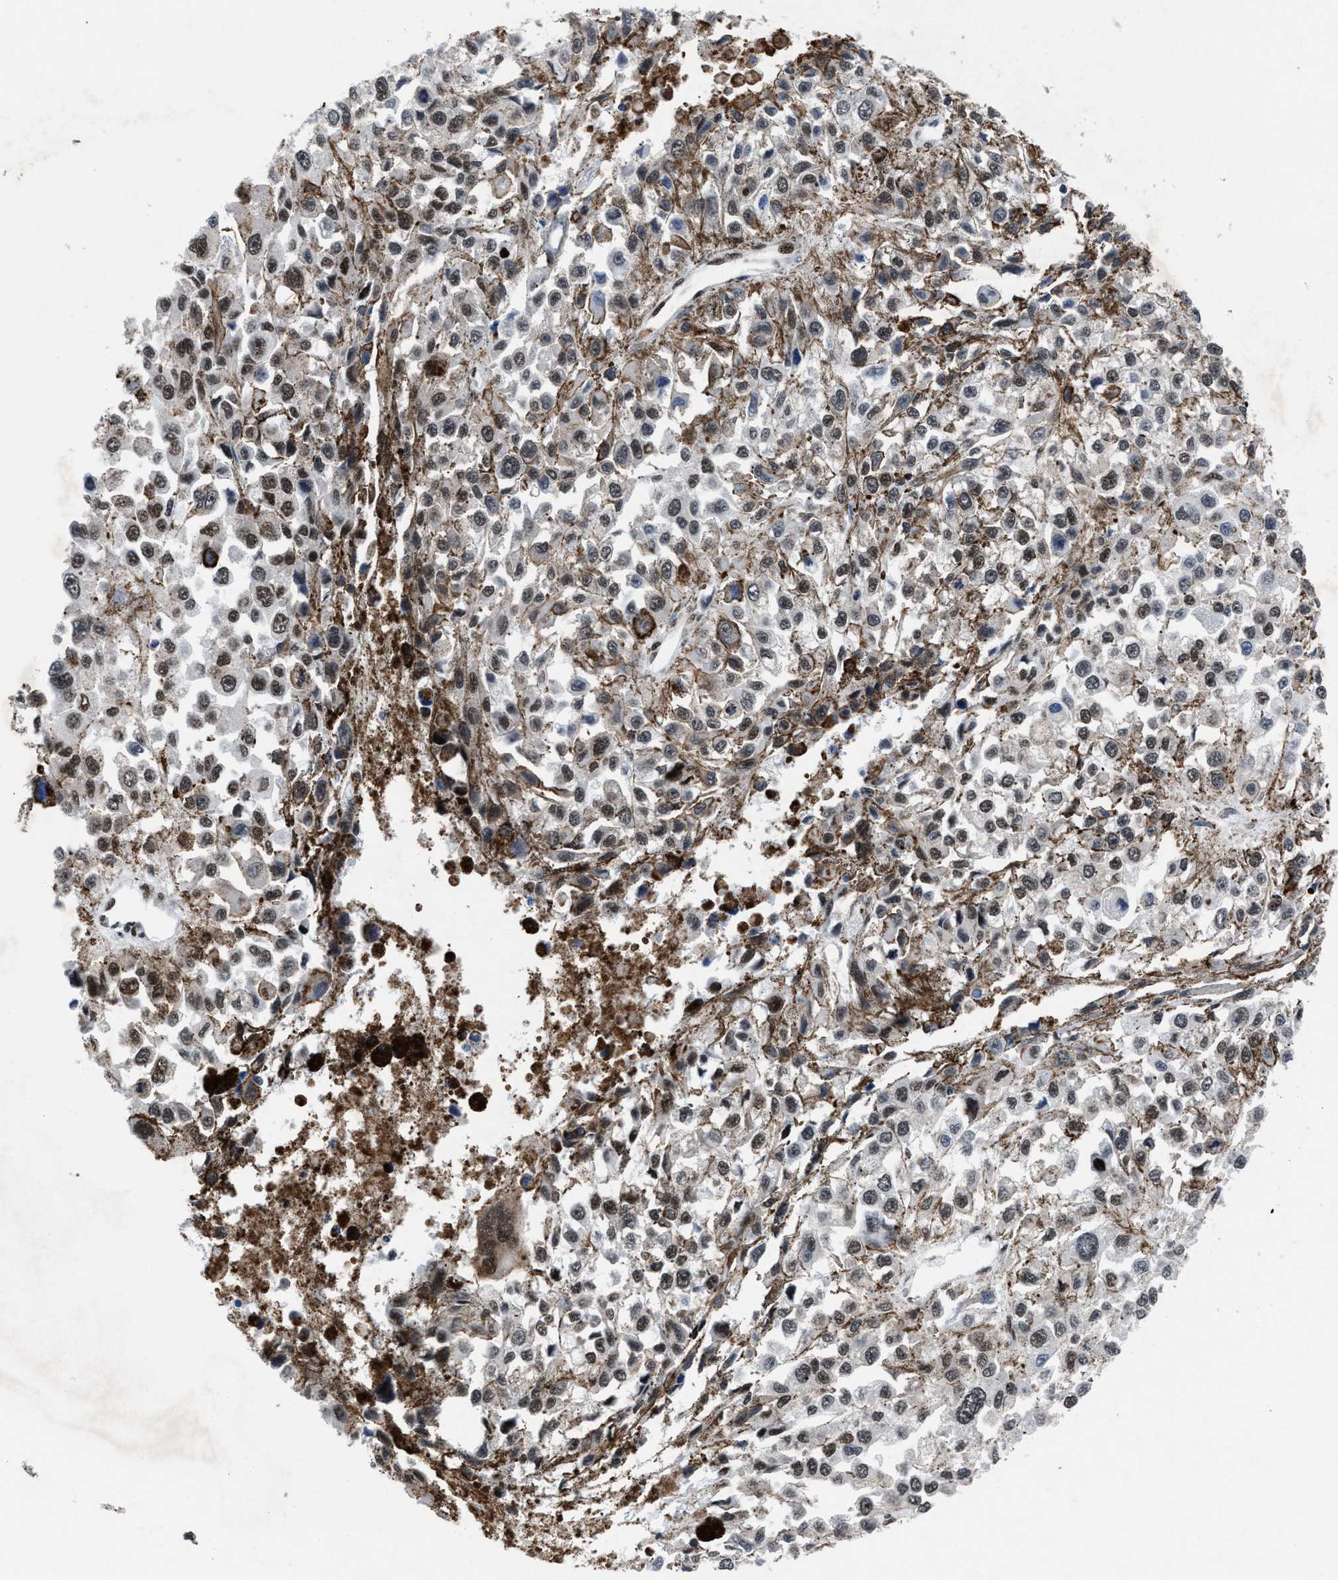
{"staining": {"intensity": "weak", "quantity": ">75%", "location": "nuclear"}, "tissue": "melanoma", "cell_type": "Tumor cells", "image_type": "cancer", "snomed": [{"axis": "morphology", "description": "Malignant melanoma, Metastatic site"}, {"axis": "topography", "description": "Lymph node"}], "caption": "Malignant melanoma (metastatic site) stained with a brown dye exhibits weak nuclear positive staining in approximately >75% of tumor cells.", "gene": "WDR81", "patient": {"sex": "male", "age": 59}}